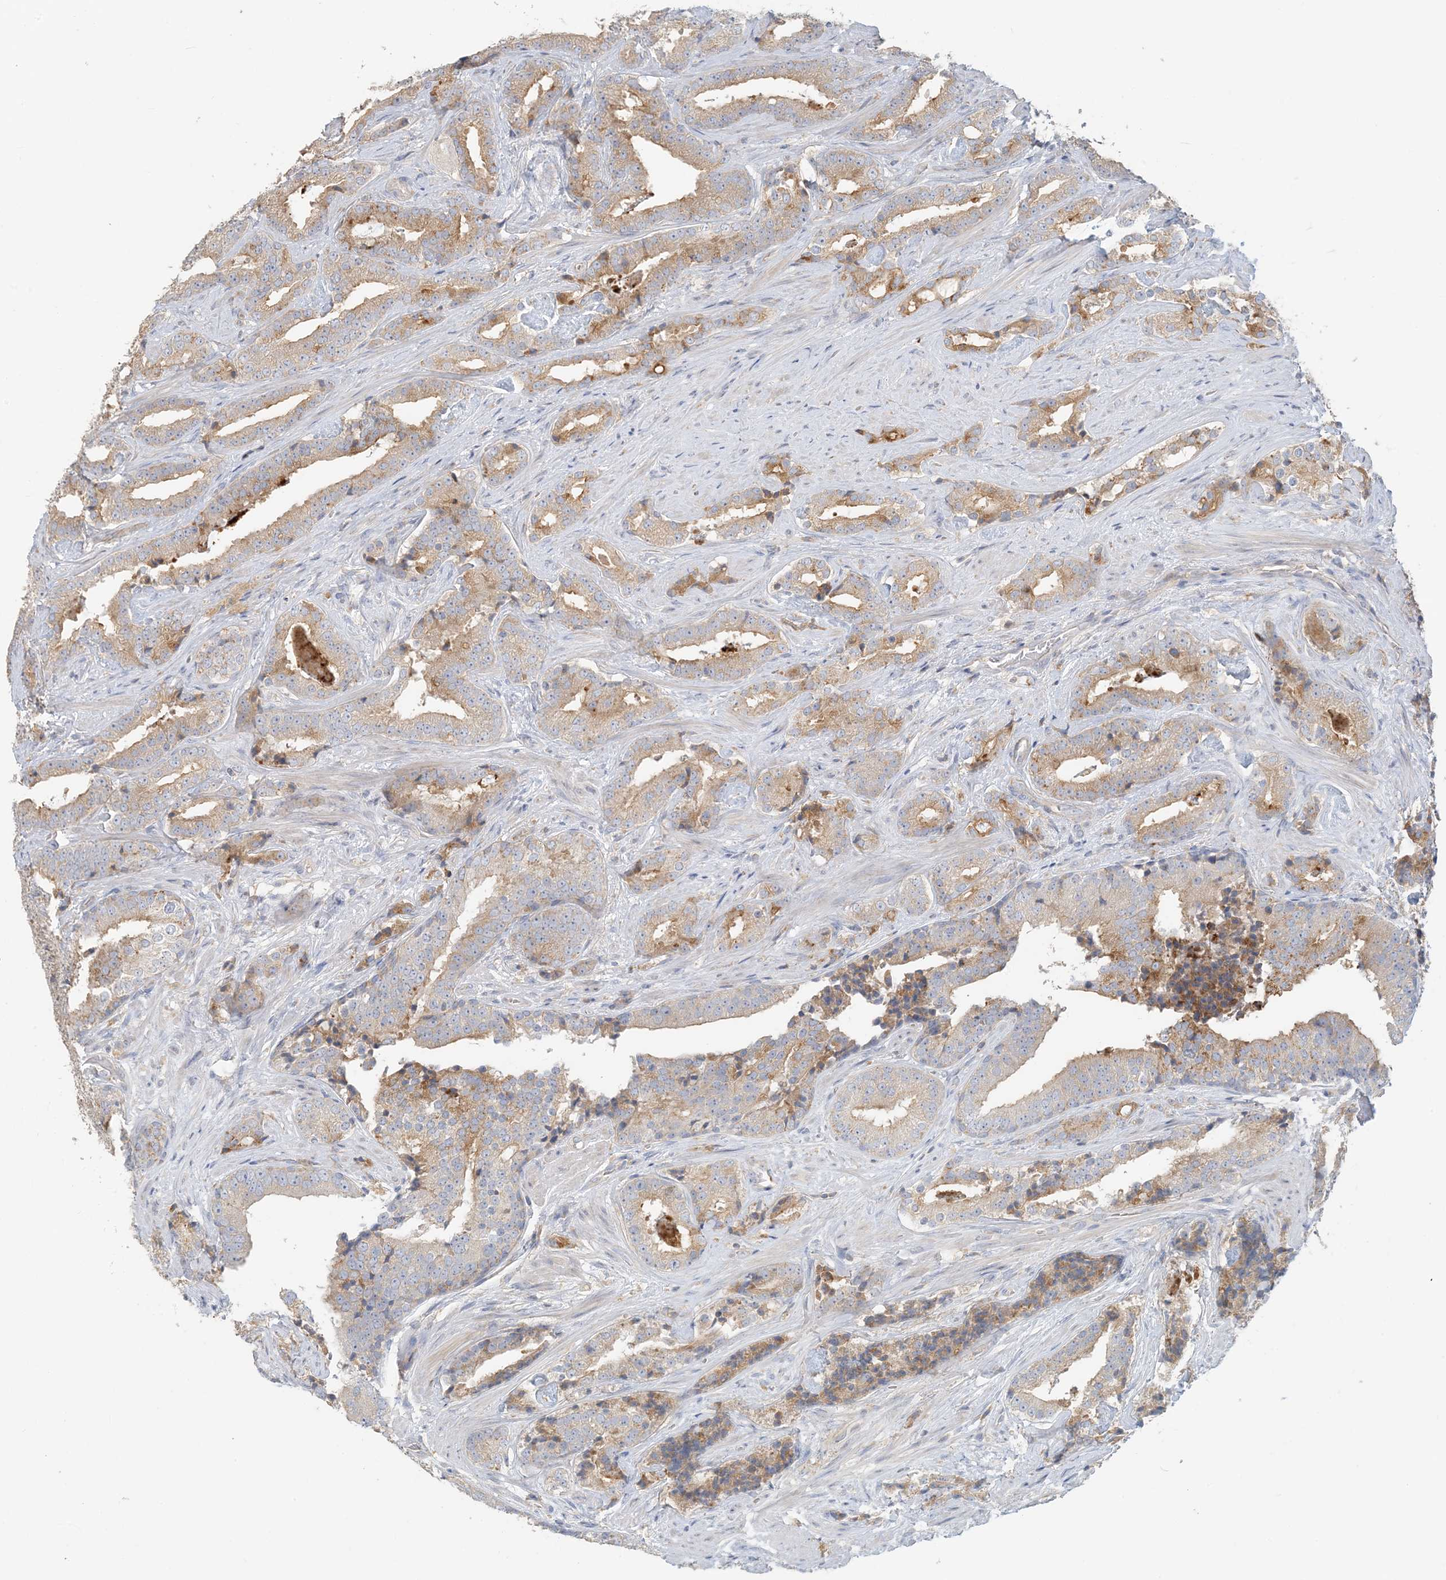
{"staining": {"intensity": "moderate", "quantity": ">75%", "location": "cytoplasmic/membranous"}, "tissue": "prostate cancer", "cell_type": "Tumor cells", "image_type": "cancer", "snomed": [{"axis": "morphology", "description": "Adenocarcinoma, Low grade"}, {"axis": "topography", "description": "Prostate"}], "caption": "Immunohistochemical staining of prostate cancer displays medium levels of moderate cytoplasmic/membranous expression in about >75% of tumor cells. The staining is performed using DAB (3,3'-diaminobenzidine) brown chromogen to label protein expression. The nuclei are counter-stained blue using hematoxylin.", "gene": "SPPL2A", "patient": {"sex": "male", "age": 67}}